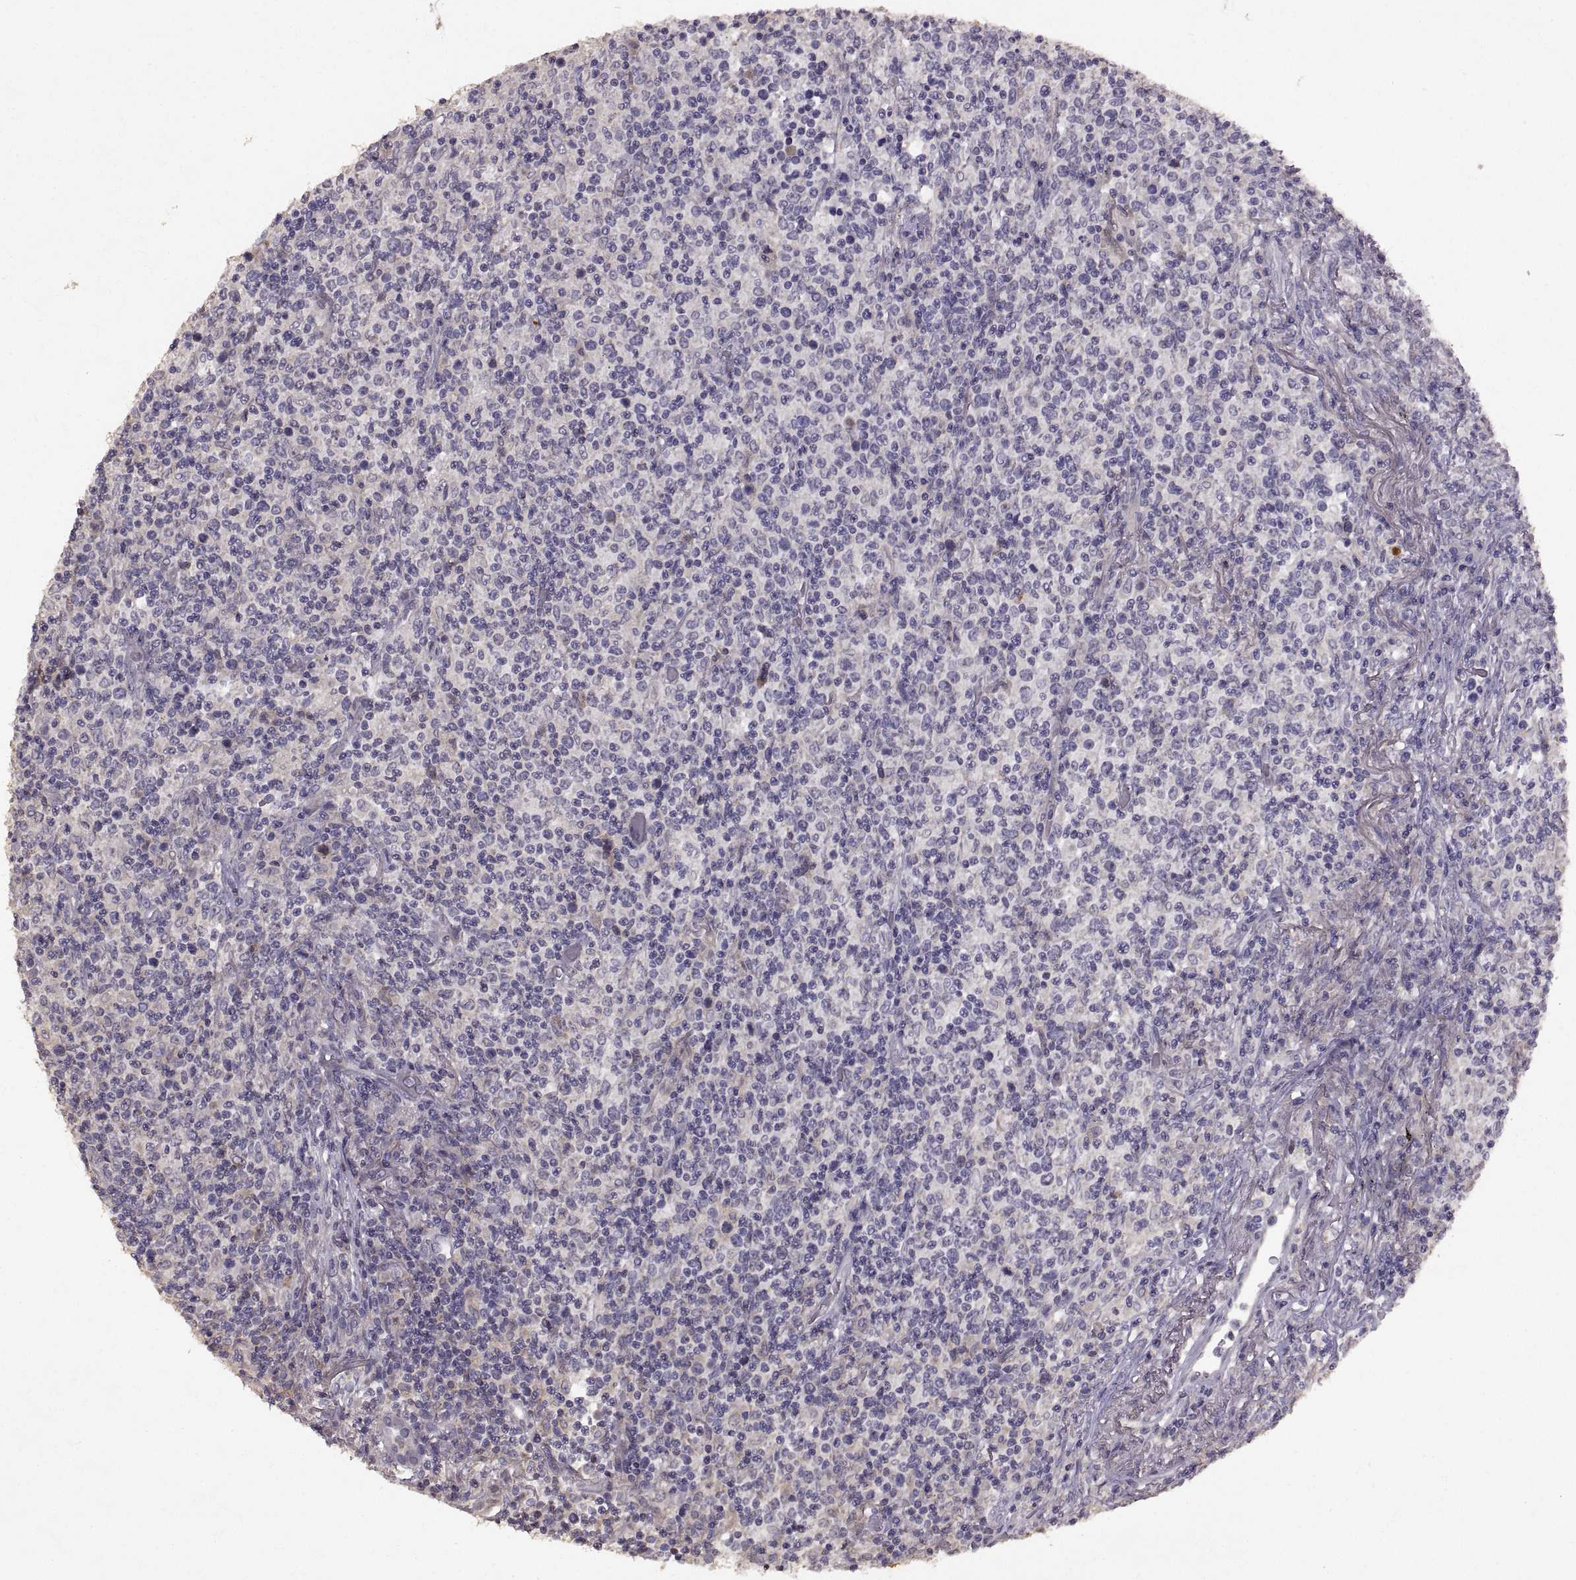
{"staining": {"intensity": "negative", "quantity": "none", "location": "none"}, "tissue": "lymphoma", "cell_type": "Tumor cells", "image_type": "cancer", "snomed": [{"axis": "morphology", "description": "Malignant lymphoma, non-Hodgkin's type, High grade"}, {"axis": "topography", "description": "Lung"}], "caption": "There is no significant staining in tumor cells of lymphoma. The staining is performed using DAB brown chromogen with nuclei counter-stained in using hematoxylin.", "gene": "DEFB136", "patient": {"sex": "male", "age": 79}}